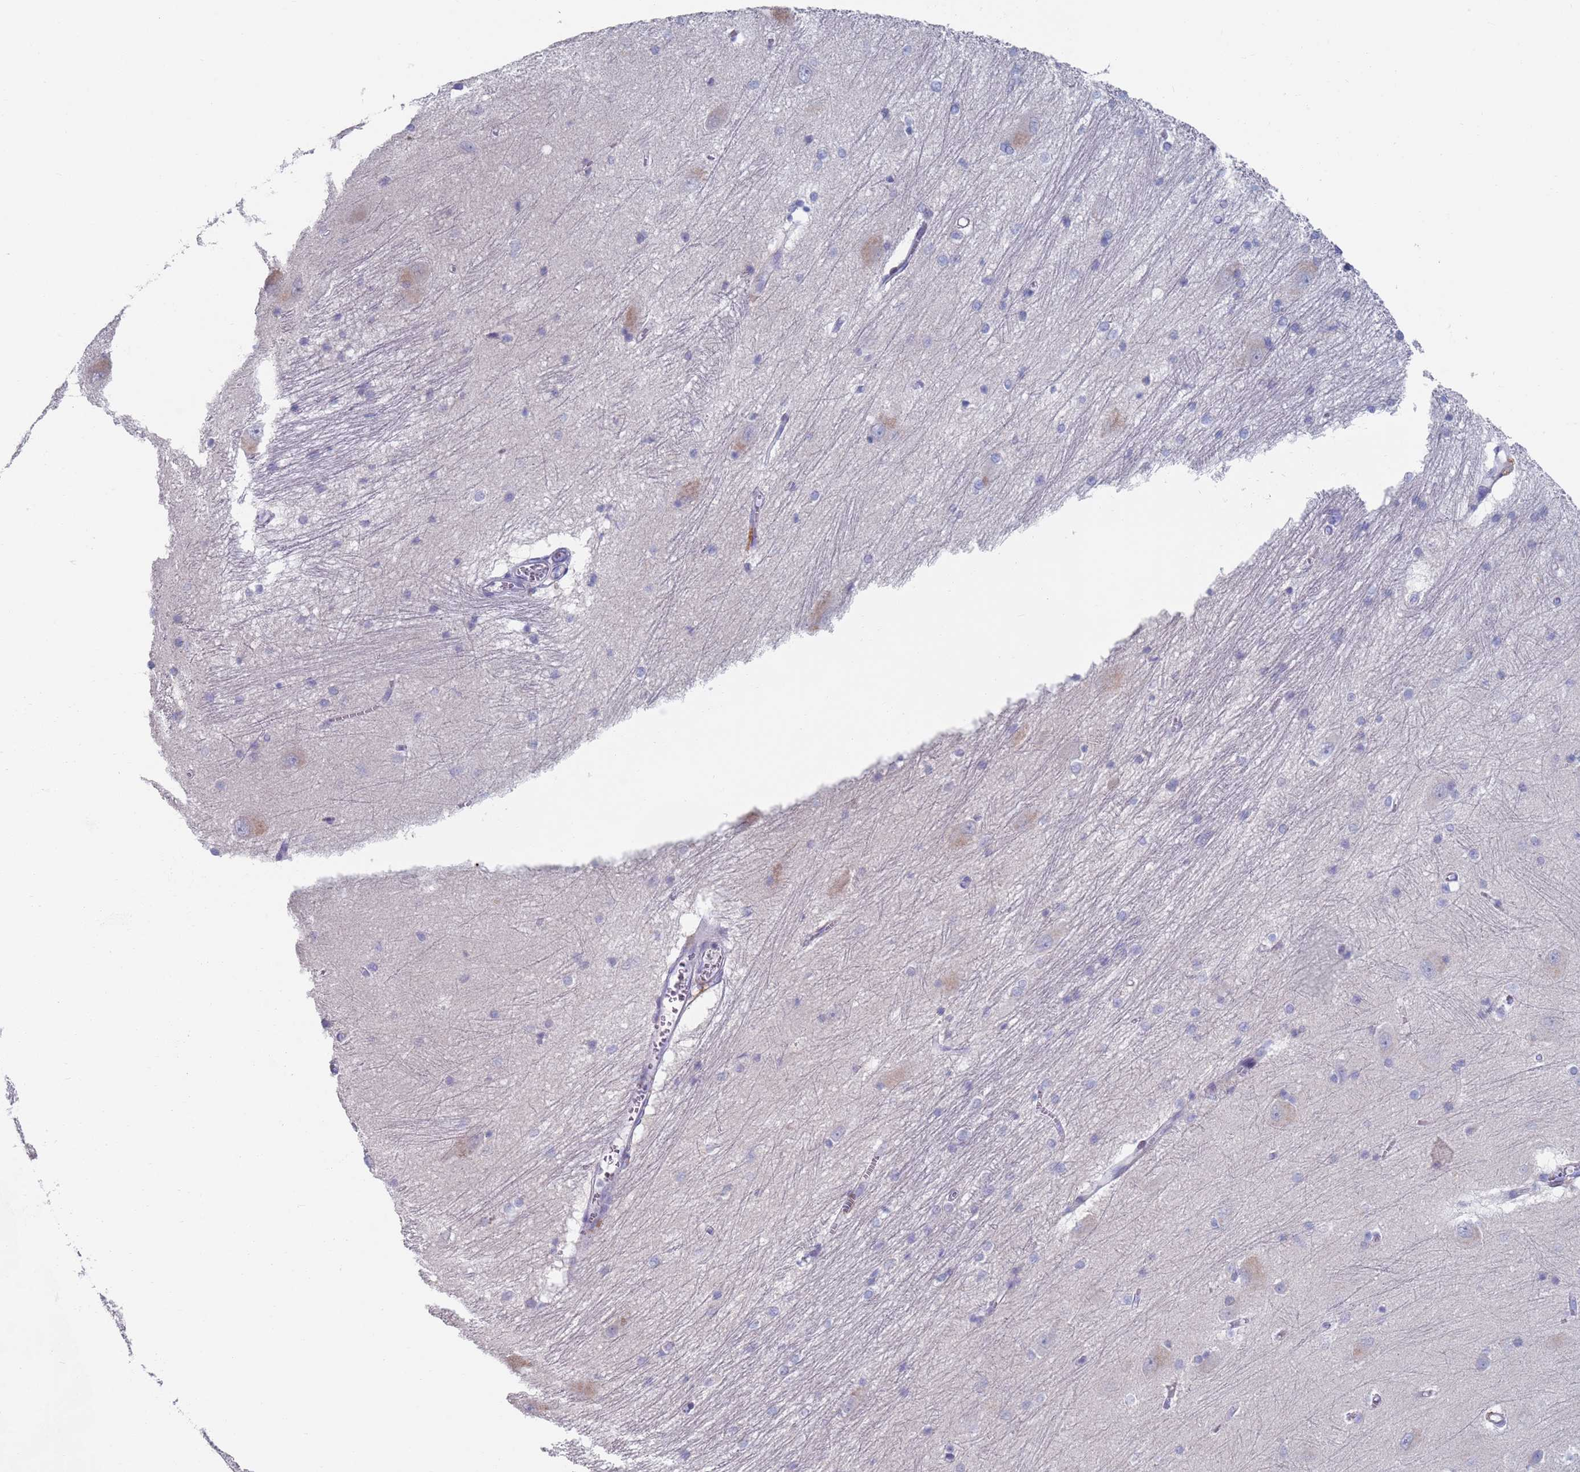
{"staining": {"intensity": "negative", "quantity": "none", "location": "none"}, "tissue": "caudate", "cell_type": "Glial cells", "image_type": "normal", "snomed": [{"axis": "morphology", "description": "Normal tissue, NOS"}, {"axis": "topography", "description": "Lateral ventricle wall"}], "caption": "Unremarkable caudate was stained to show a protein in brown. There is no significant expression in glial cells. (Stains: DAB (3,3'-diaminobenzidine) IHC with hematoxylin counter stain, Microscopy: brightfield microscopy at high magnification).", "gene": "FUCA1", "patient": {"sex": "male", "age": 37}}